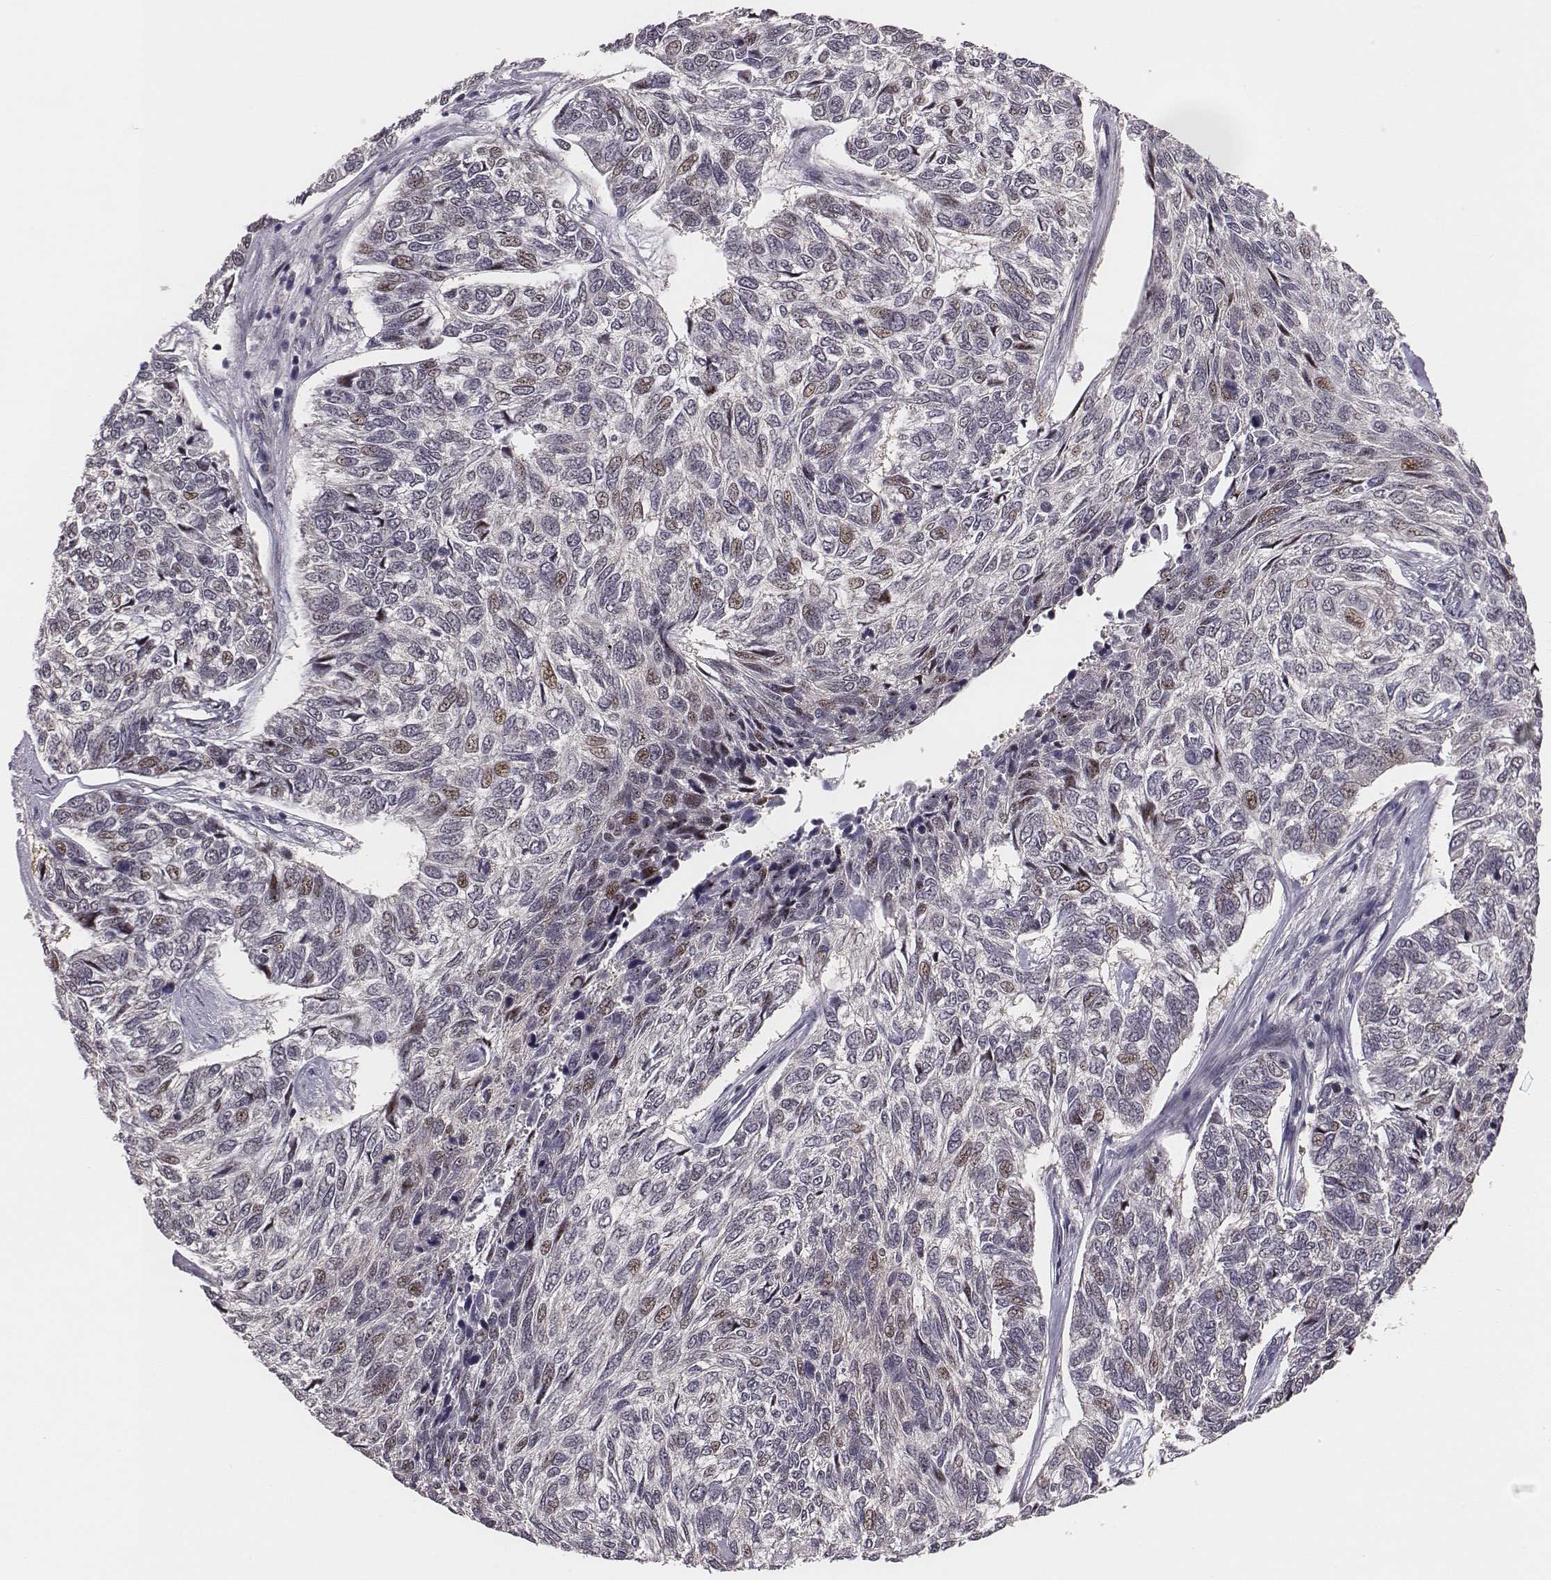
{"staining": {"intensity": "negative", "quantity": "none", "location": "none"}, "tissue": "skin cancer", "cell_type": "Tumor cells", "image_type": "cancer", "snomed": [{"axis": "morphology", "description": "Basal cell carcinoma"}, {"axis": "topography", "description": "Skin"}], "caption": "Histopathology image shows no protein expression in tumor cells of skin cancer (basal cell carcinoma) tissue.", "gene": "SMURF2", "patient": {"sex": "female", "age": 65}}